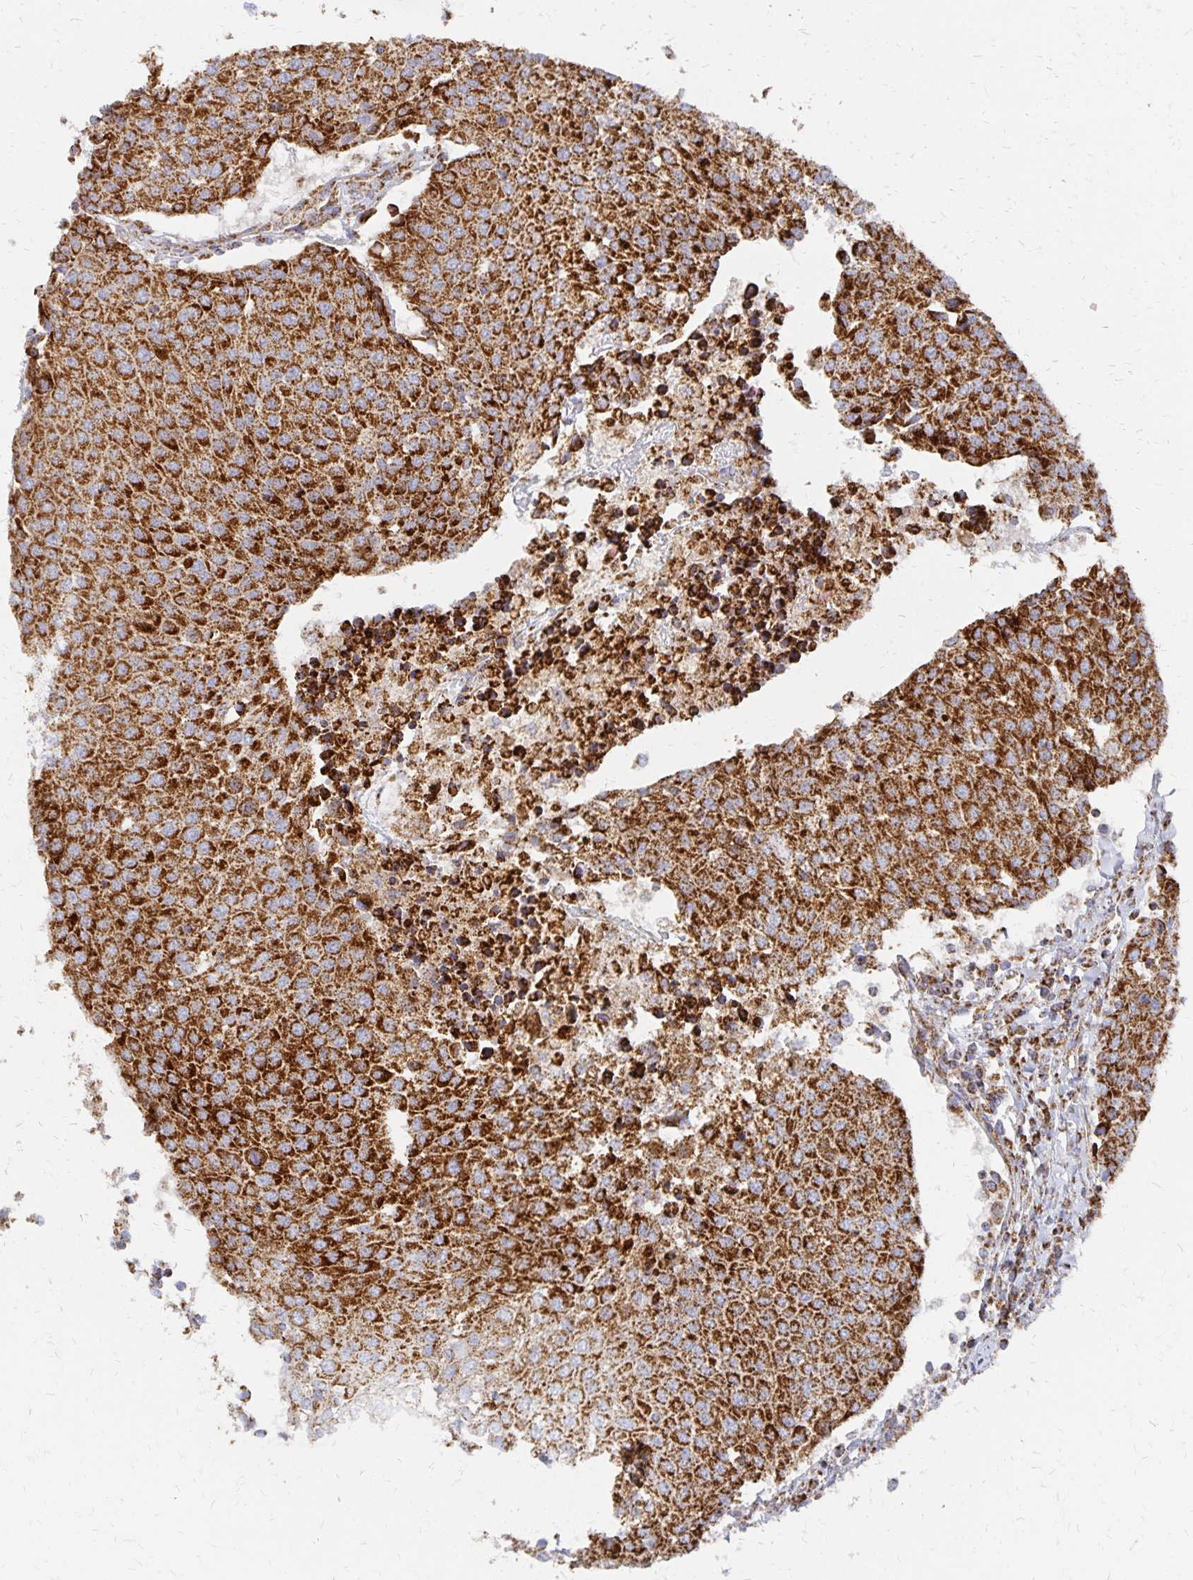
{"staining": {"intensity": "strong", "quantity": ">75%", "location": "cytoplasmic/membranous"}, "tissue": "urothelial cancer", "cell_type": "Tumor cells", "image_type": "cancer", "snomed": [{"axis": "morphology", "description": "Urothelial carcinoma, High grade"}, {"axis": "topography", "description": "Urinary bladder"}], "caption": "Tumor cells reveal strong cytoplasmic/membranous expression in approximately >75% of cells in urothelial cancer.", "gene": "STOML2", "patient": {"sex": "female", "age": 85}}